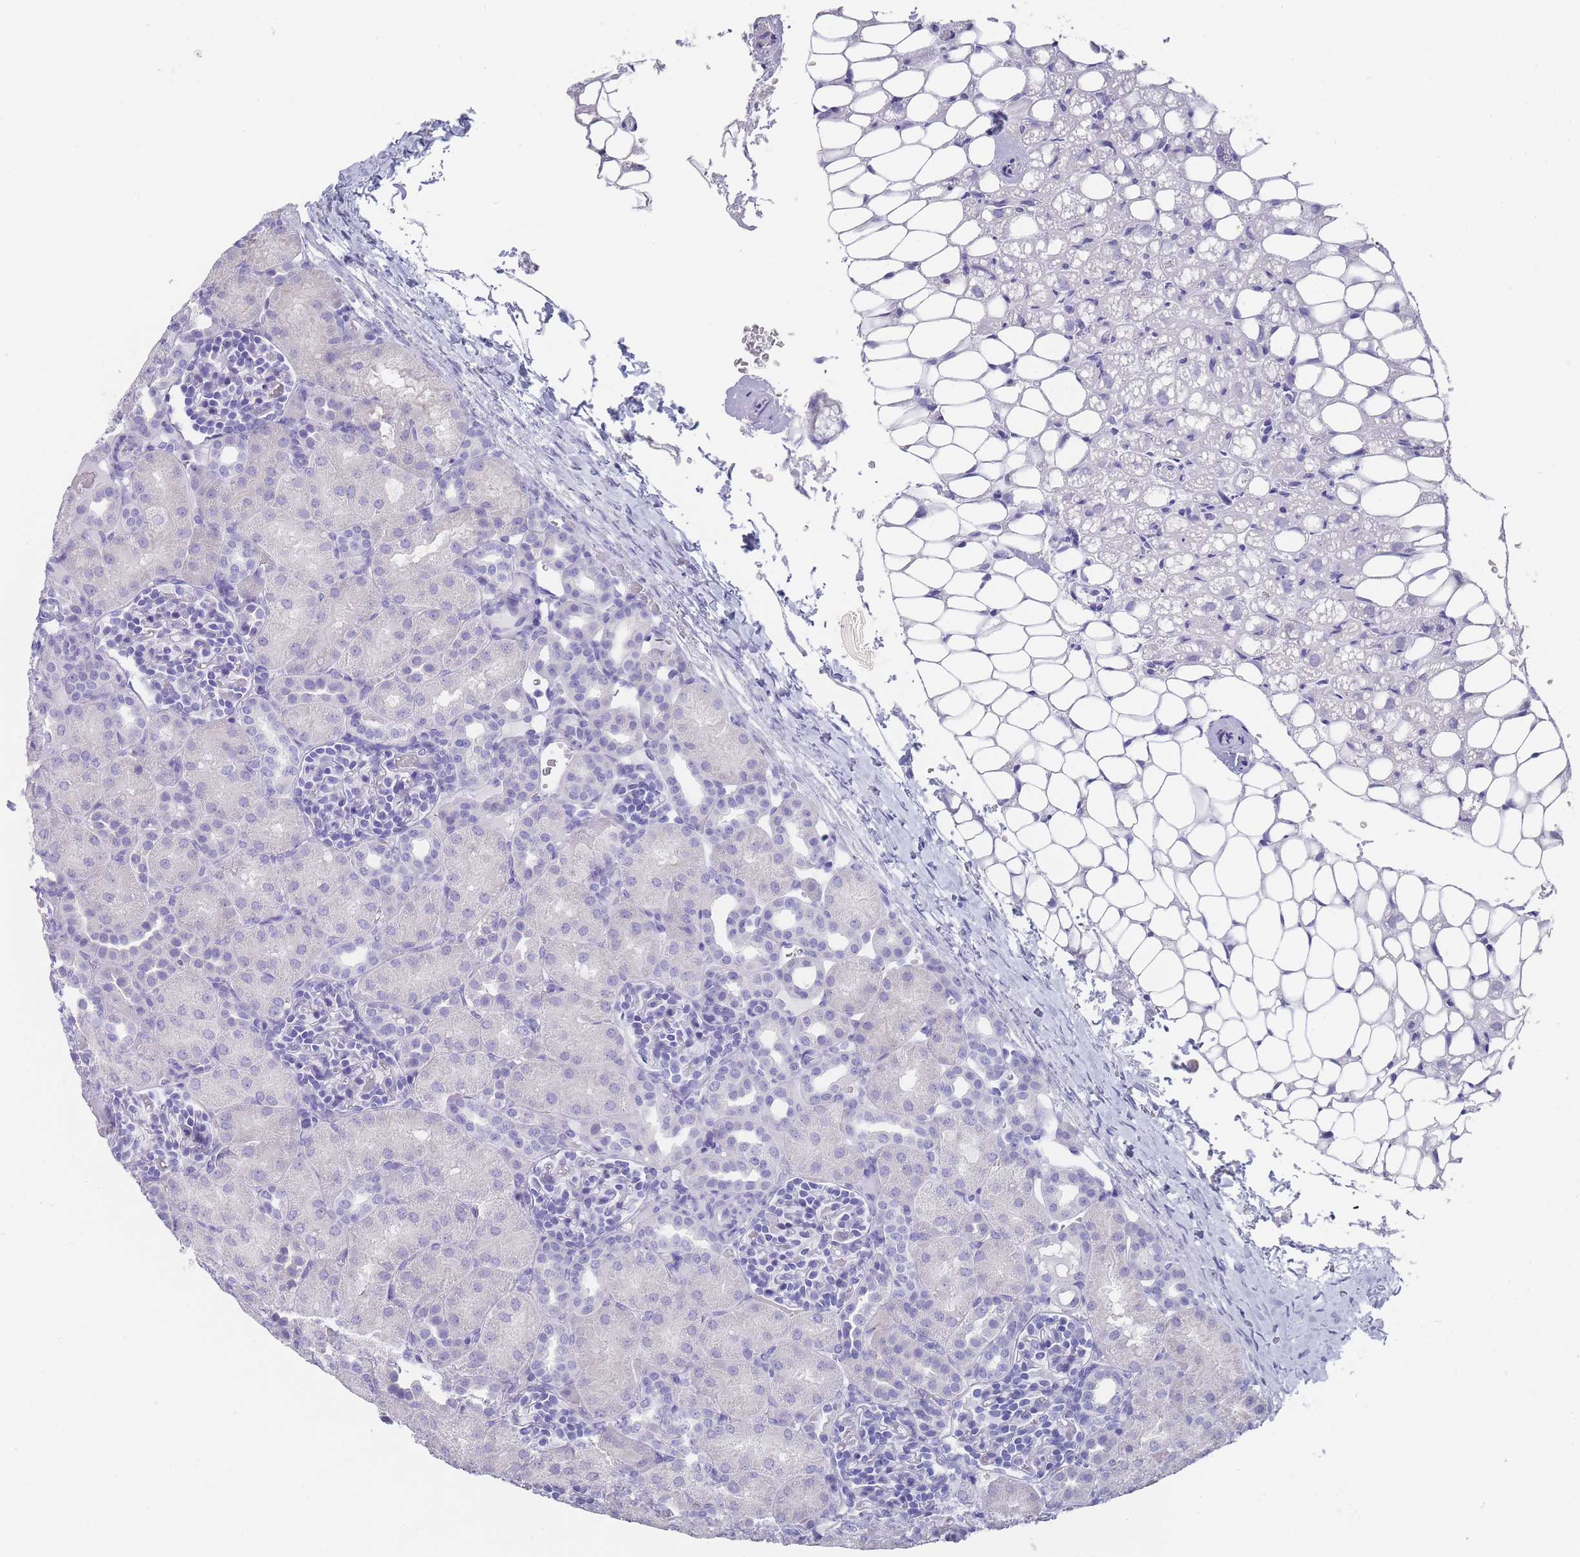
{"staining": {"intensity": "negative", "quantity": "none", "location": "none"}, "tissue": "kidney", "cell_type": "Cells in glomeruli", "image_type": "normal", "snomed": [{"axis": "morphology", "description": "Normal tissue, NOS"}, {"axis": "topography", "description": "Kidney"}], "caption": "The image exhibits no staining of cells in glomeruli in unremarkable kidney.", "gene": "RAB2B", "patient": {"sex": "male", "age": 1}}